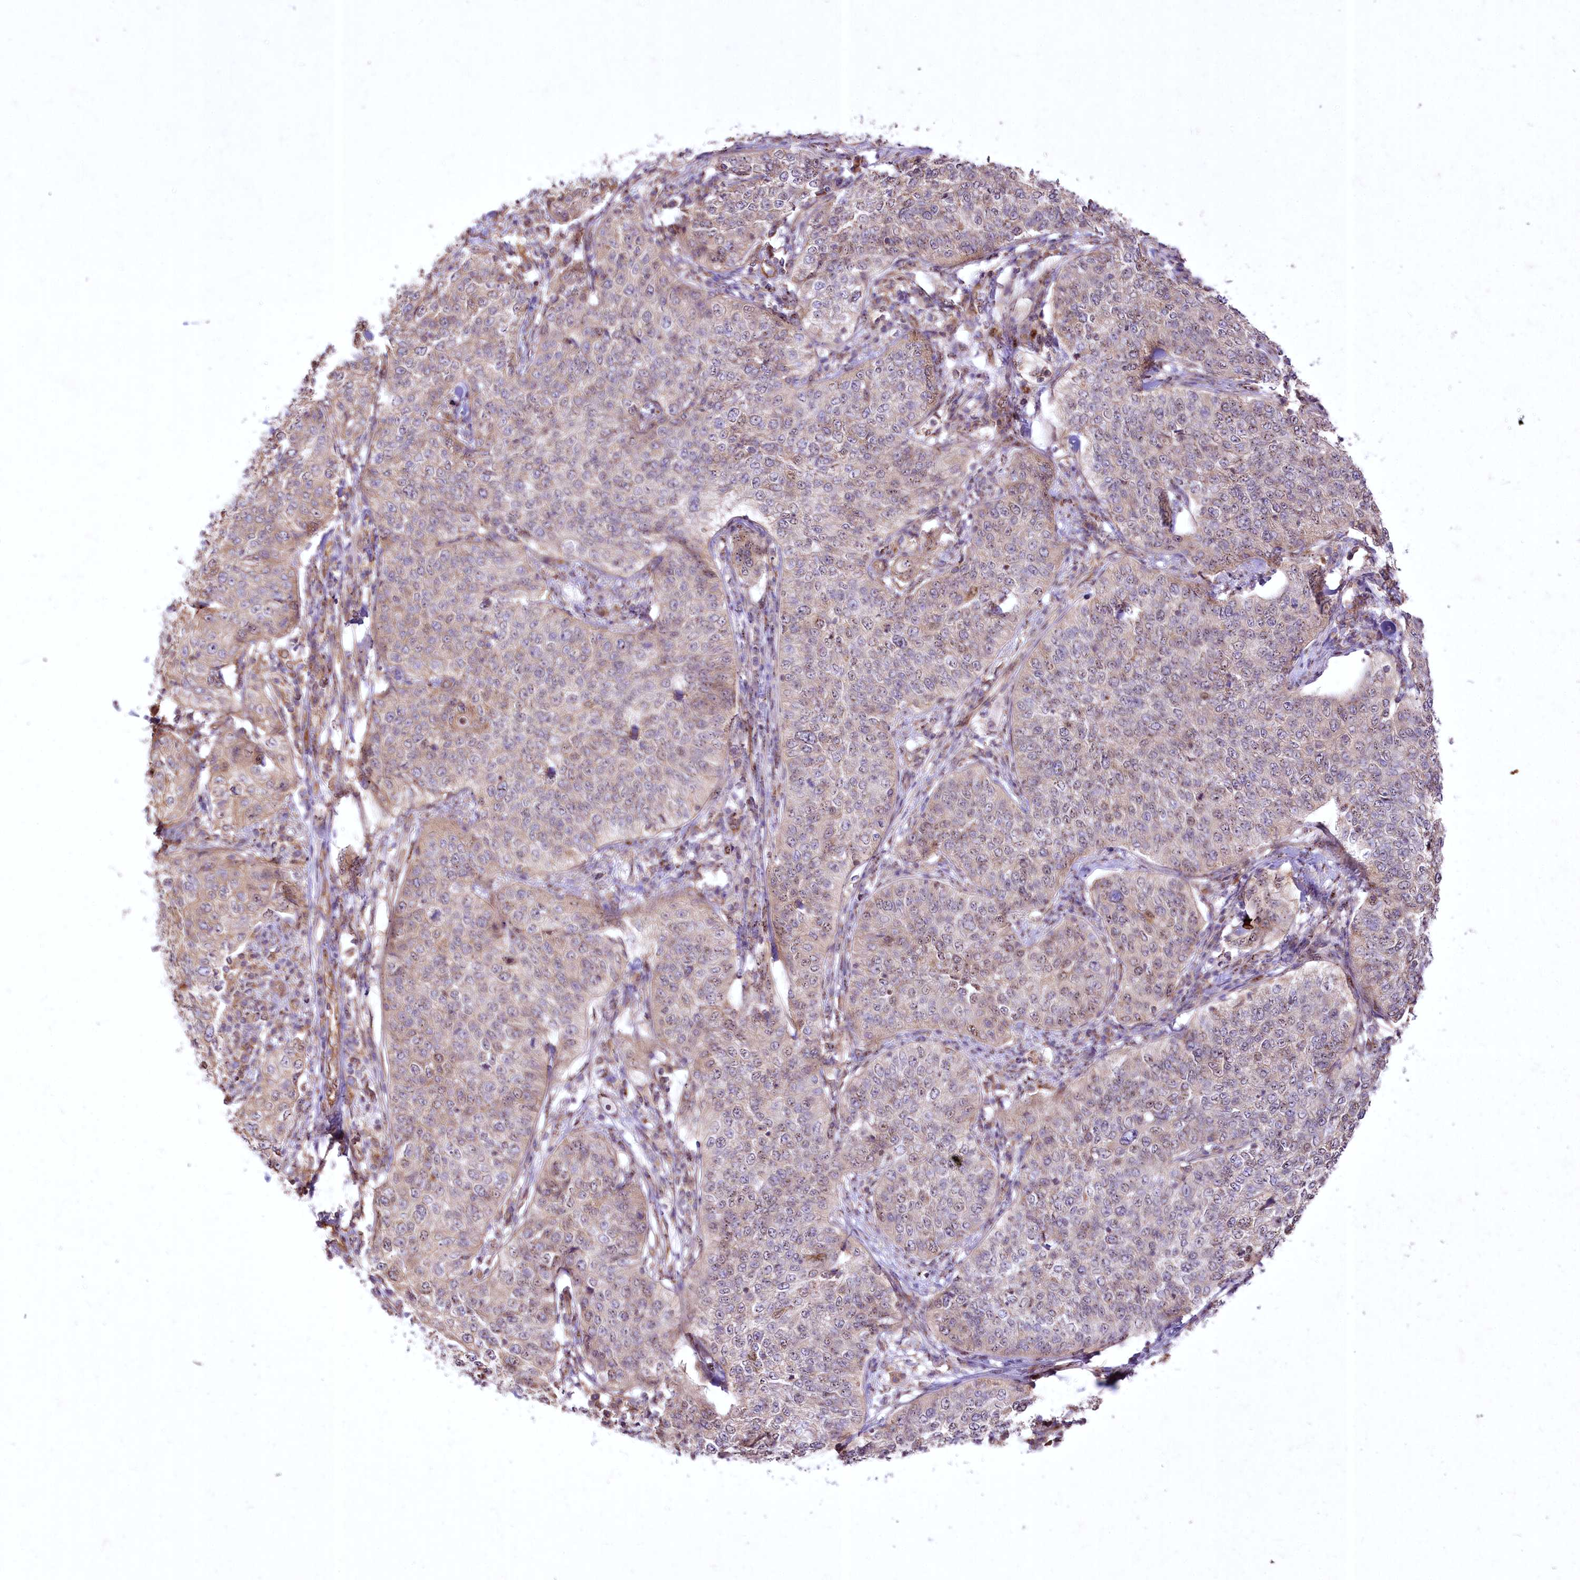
{"staining": {"intensity": "weak", "quantity": "25%-75%", "location": "cytoplasmic/membranous,nuclear"}, "tissue": "cervical cancer", "cell_type": "Tumor cells", "image_type": "cancer", "snomed": [{"axis": "morphology", "description": "Squamous cell carcinoma, NOS"}, {"axis": "topography", "description": "Cervix"}], "caption": "Immunohistochemical staining of human squamous cell carcinoma (cervical) demonstrates low levels of weak cytoplasmic/membranous and nuclear expression in approximately 25%-75% of tumor cells.", "gene": "SH3TC1", "patient": {"sex": "female", "age": 35}}